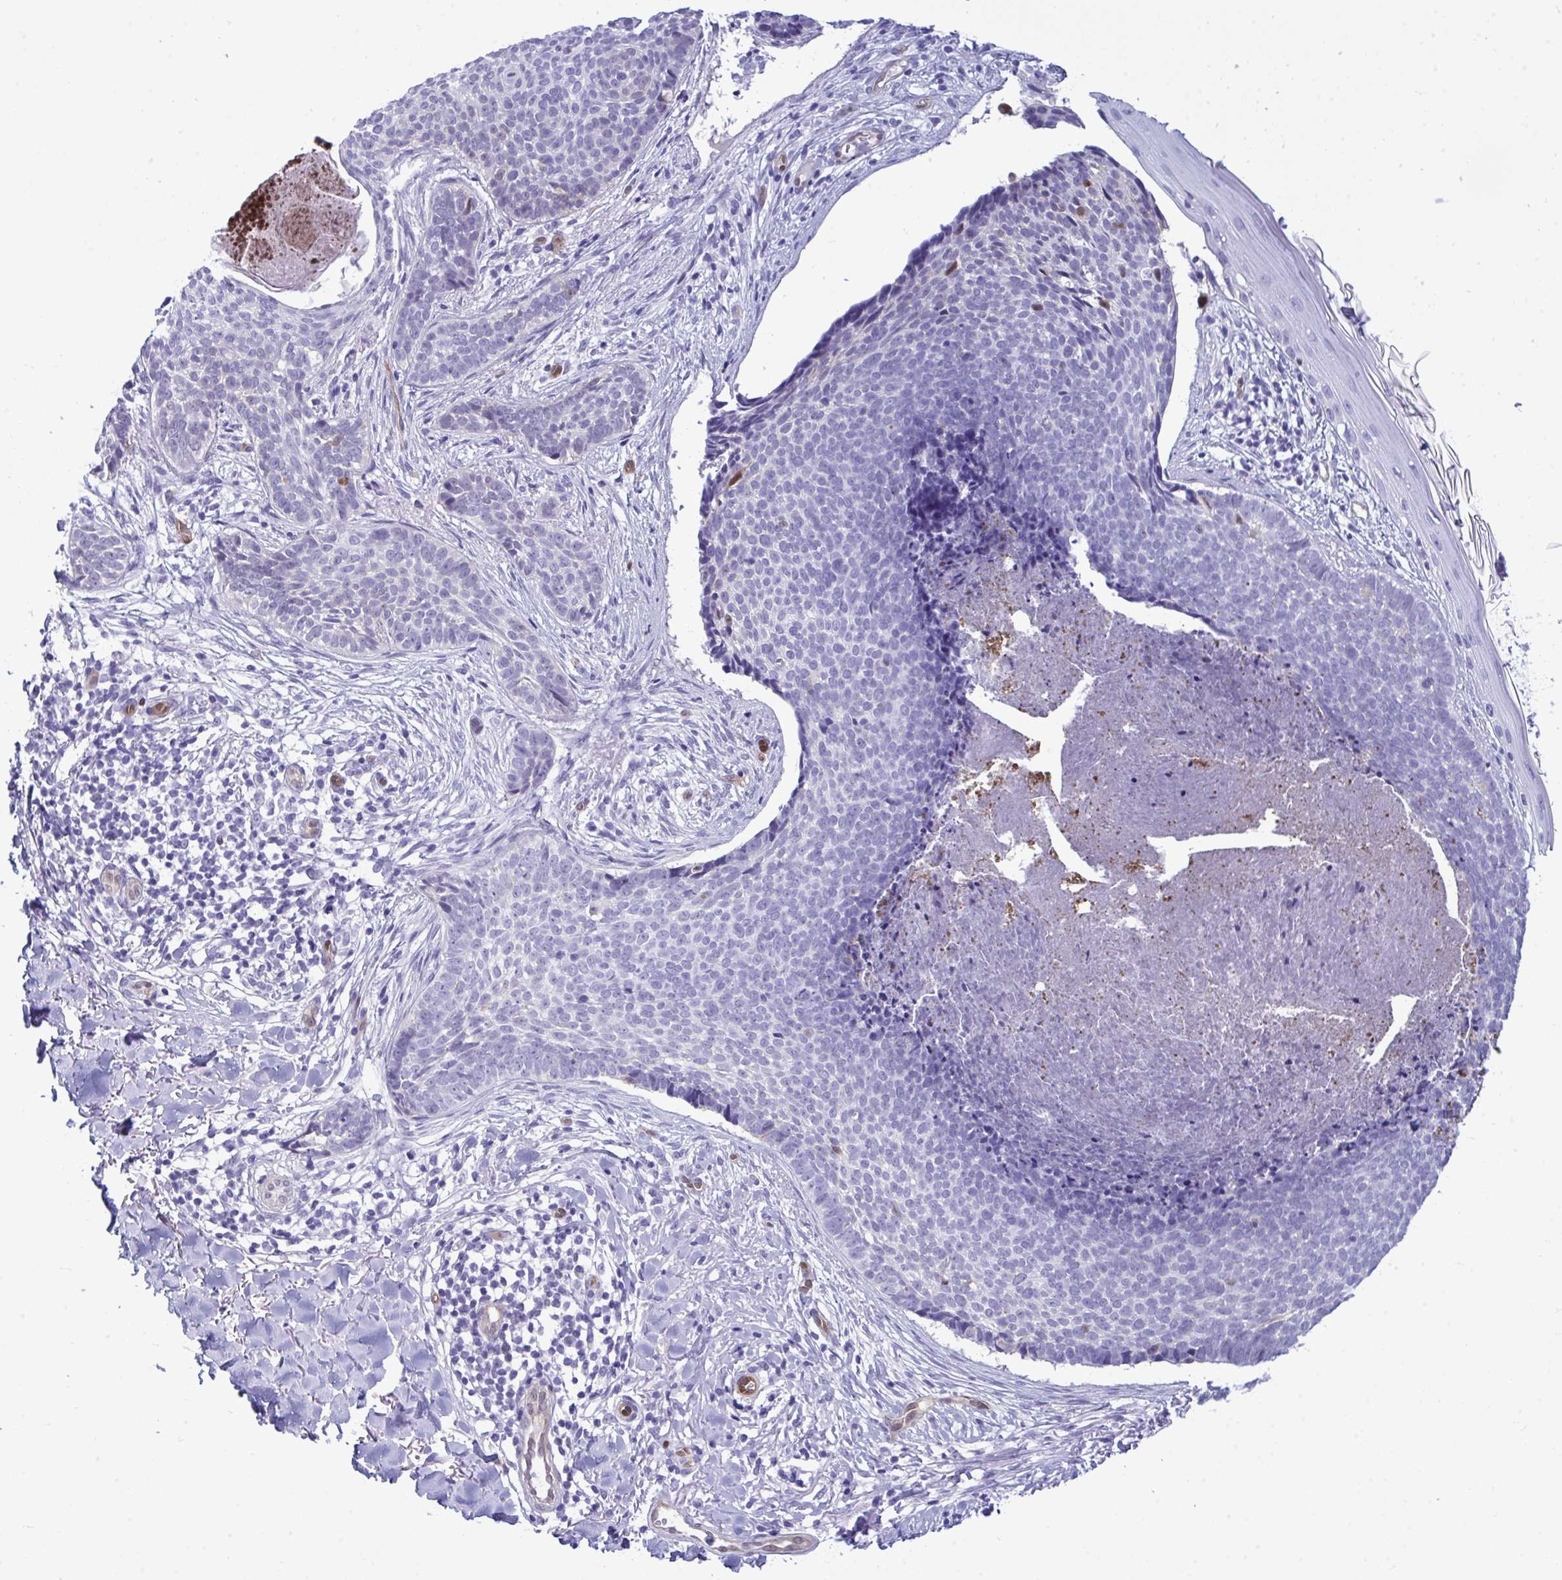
{"staining": {"intensity": "negative", "quantity": "none", "location": "none"}, "tissue": "skin cancer", "cell_type": "Tumor cells", "image_type": "cancer", "snomed": [{"axis": "morphology", "description": "Basal cell carcinoma"}, {"axis": "topography", "description": "Skin"}, {"axis": "topography", "description": "Skin of back"}], "caption": "Immunohistochemical staining of basal cell carcinoma (skin) demonstrates no significant positivity in tumor cells.", "gene": "LIMS2", "patient": {"sex": "male", "age": 81}}